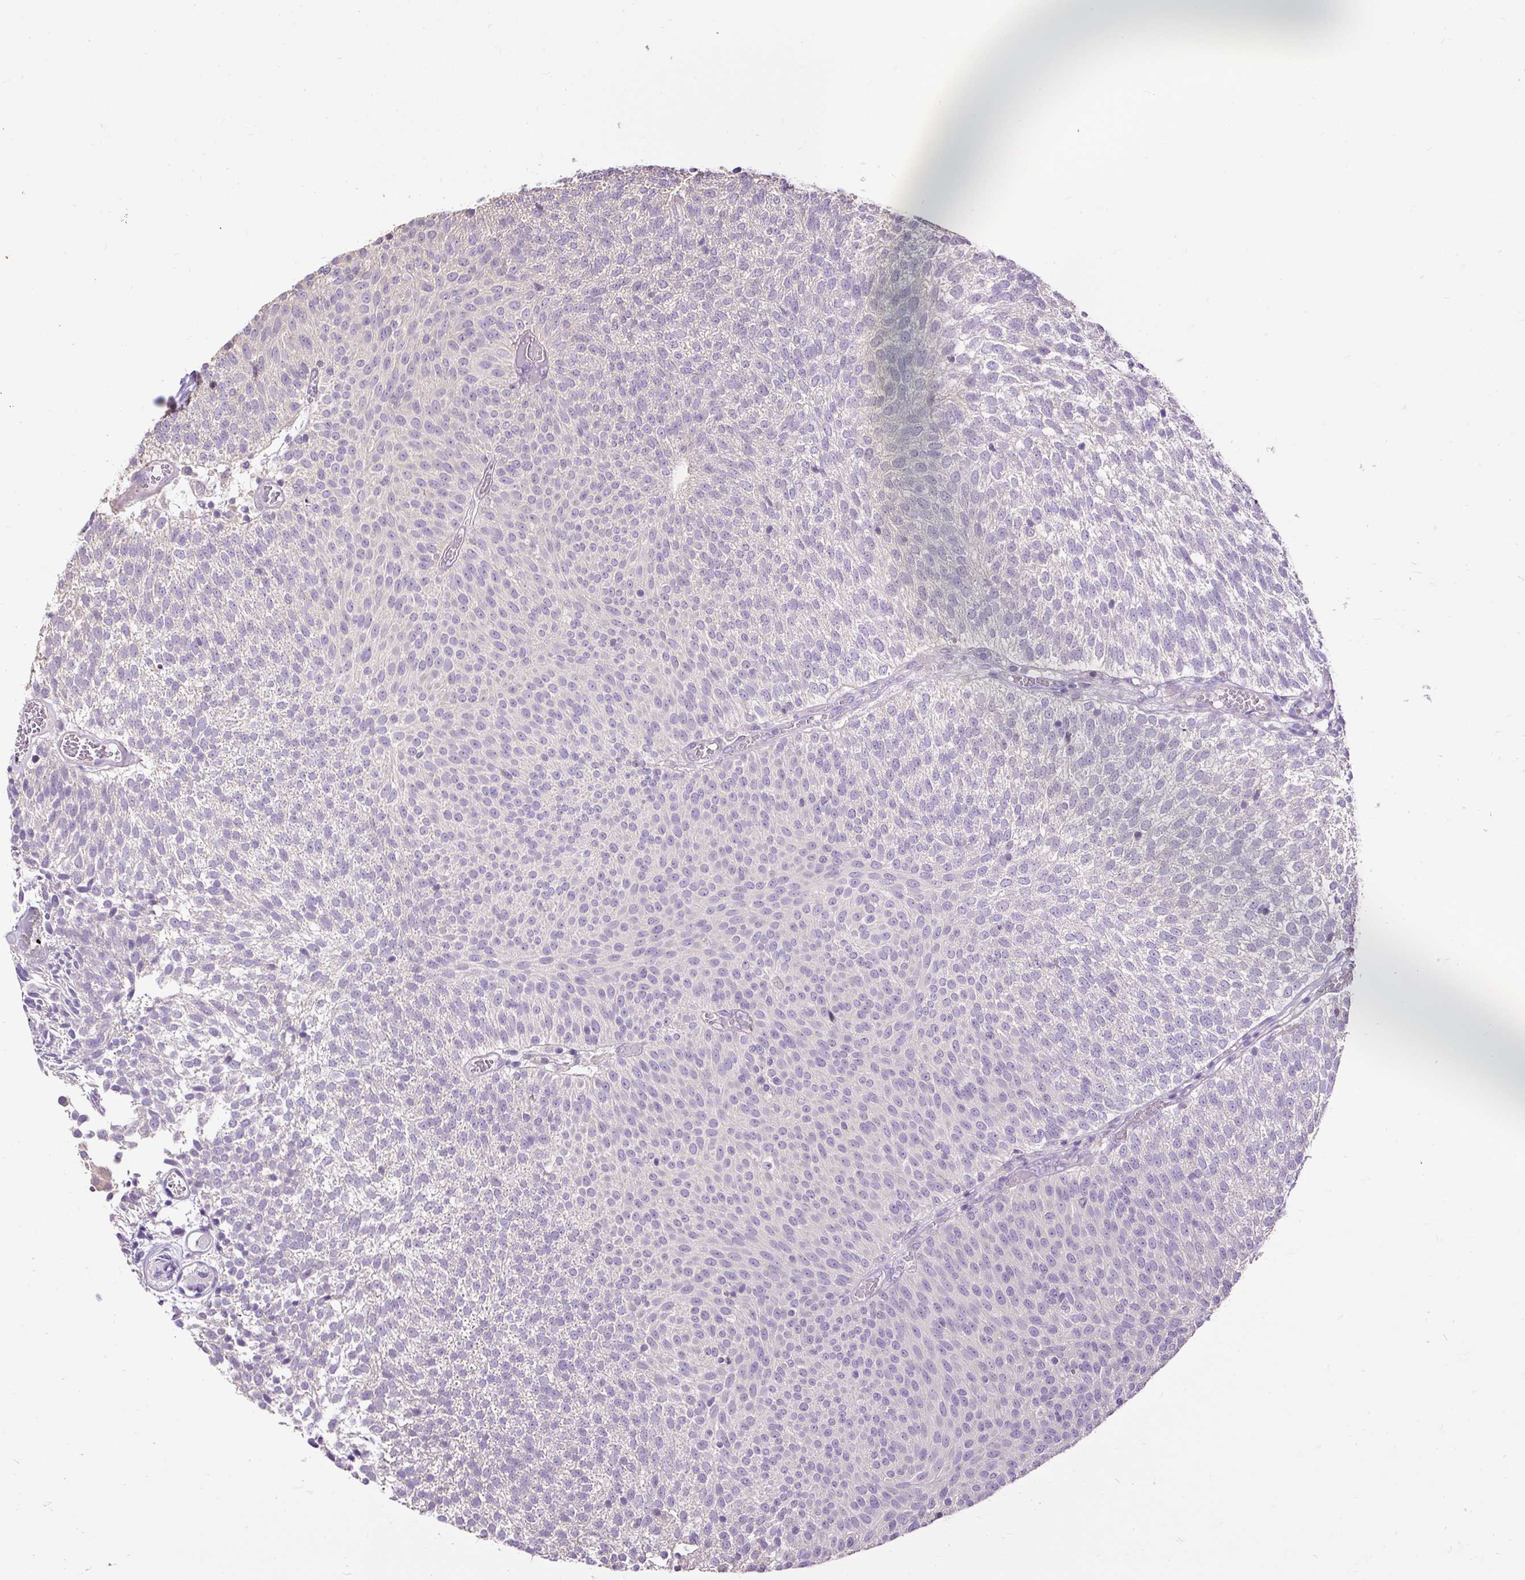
{"staining": {"intensity": "weak", "quantity": "<25%", "location": "cytoplasmic/membranous"}, "tissue": "urothelial cancer", "cell_type": "Tumor cells", "image_type": "cancer", "snomed": [{"axis": "morphology", "description": "Urothelial carcinoma, Low grade"}, {"axis": "topography", "description": "Urinary bladder"}], "caption": "This is a image of immunohistochemistry (IHC) staining of urothelial cancer, which shows no positivity in tumor cells.", "gene": "PDIA2", "patient": {"sex": "female", "age": 79}}